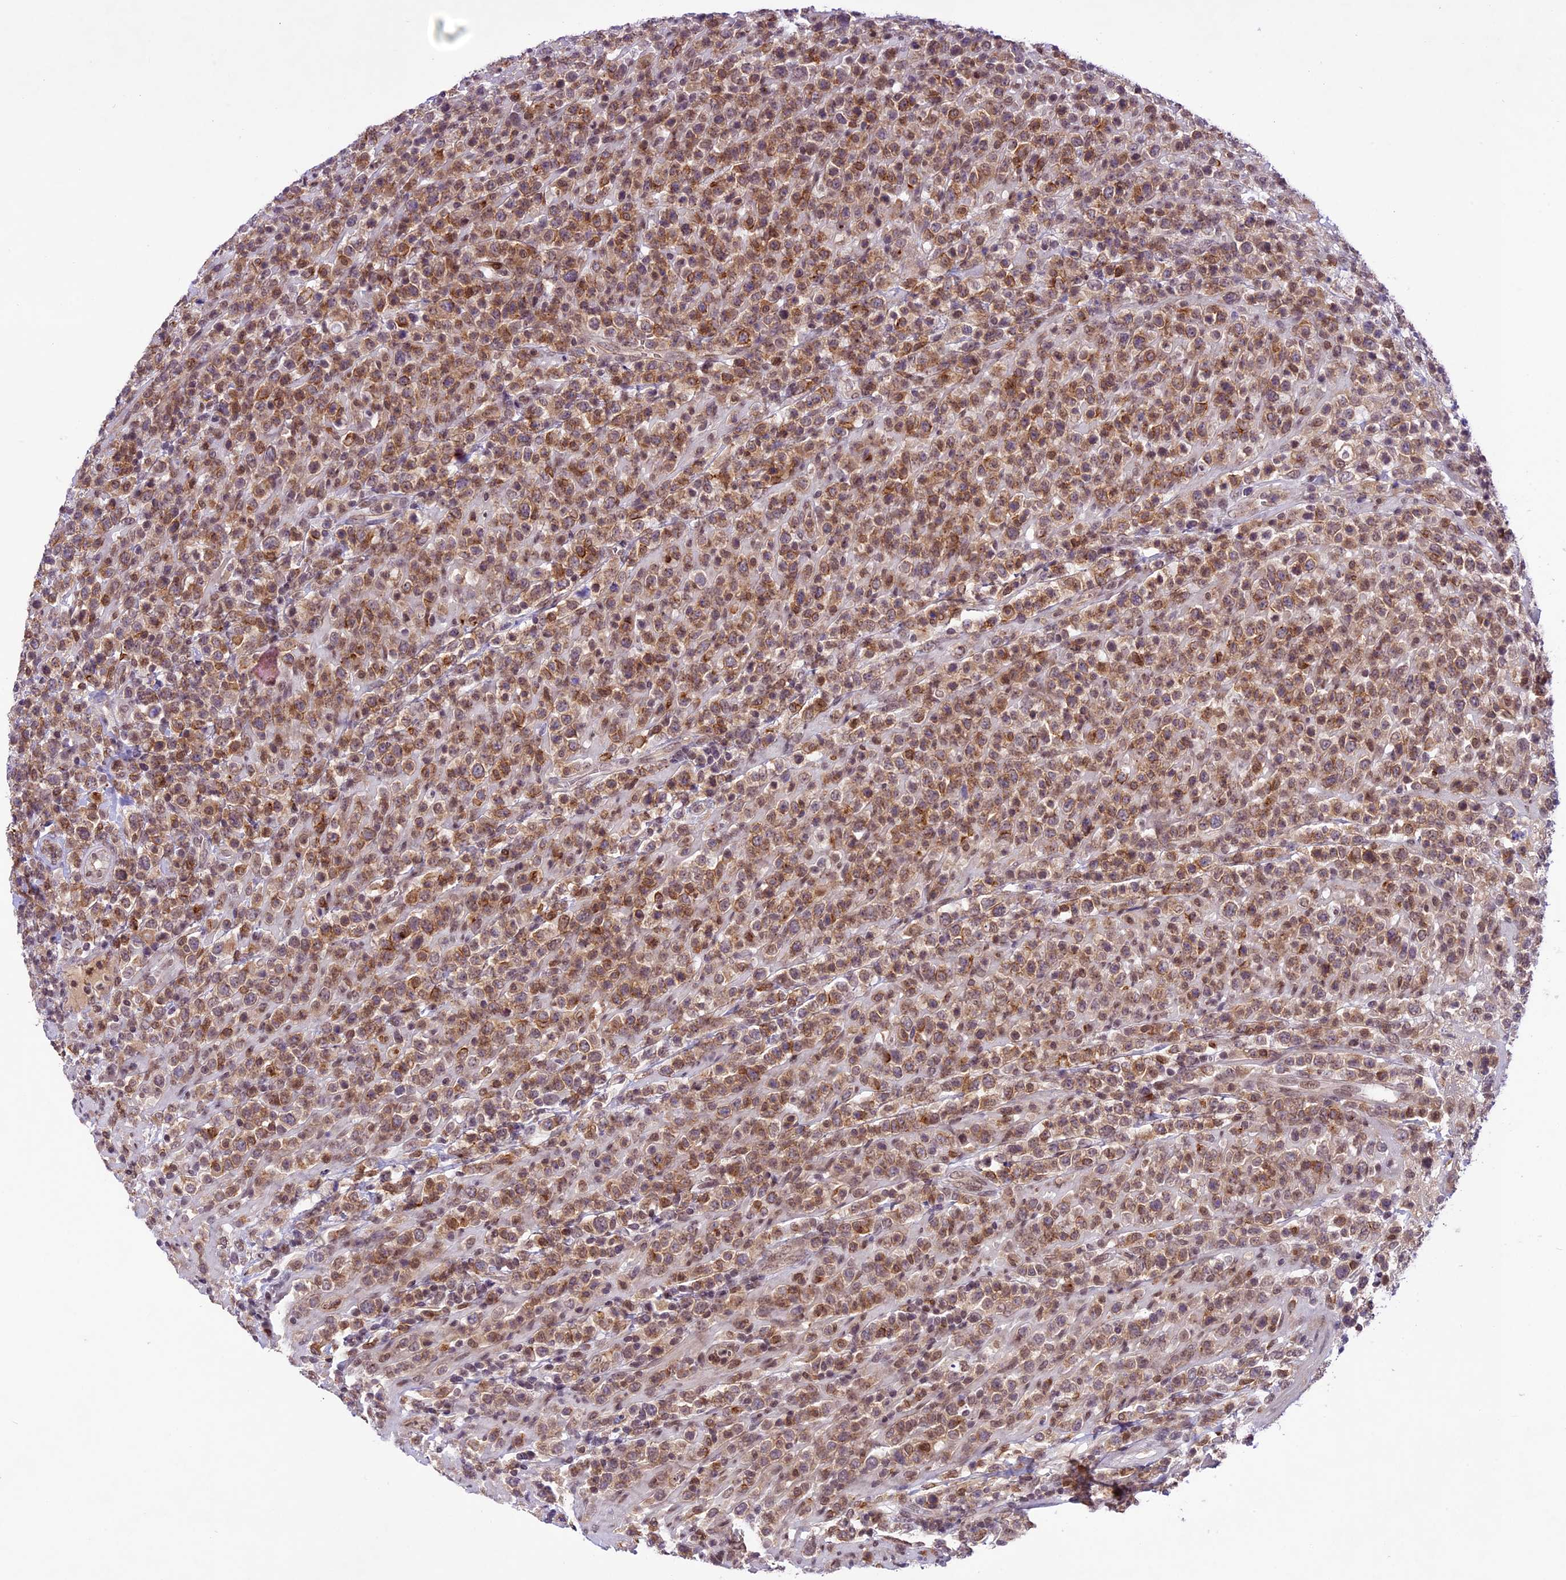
{"staining": {"intensity": "moderate", "quantity": ">75%", "location": "cytoplasmic/membranous"}, "tissue": "lymphoma", "cell_type": "Tumor cells", "image_type": "cancer", "snomed": [{"axis": "morphology", "description": "Malignant lymphoma, non-Hodgkin's type, High grade"}, {"axis": "topography", "description": "Colon"}], "caption": "Protein analysis of high-grade malignant lymphoma, non-Hodgkin's type tissue shows moderate cytoplasmic/membranous staining in about >75% of tumor cells. (brown staining indicates protein expression, while blue staining denotes nuclei).", "gene": "SHKBP1", "patient": {"sex": "female", "age": 53}}